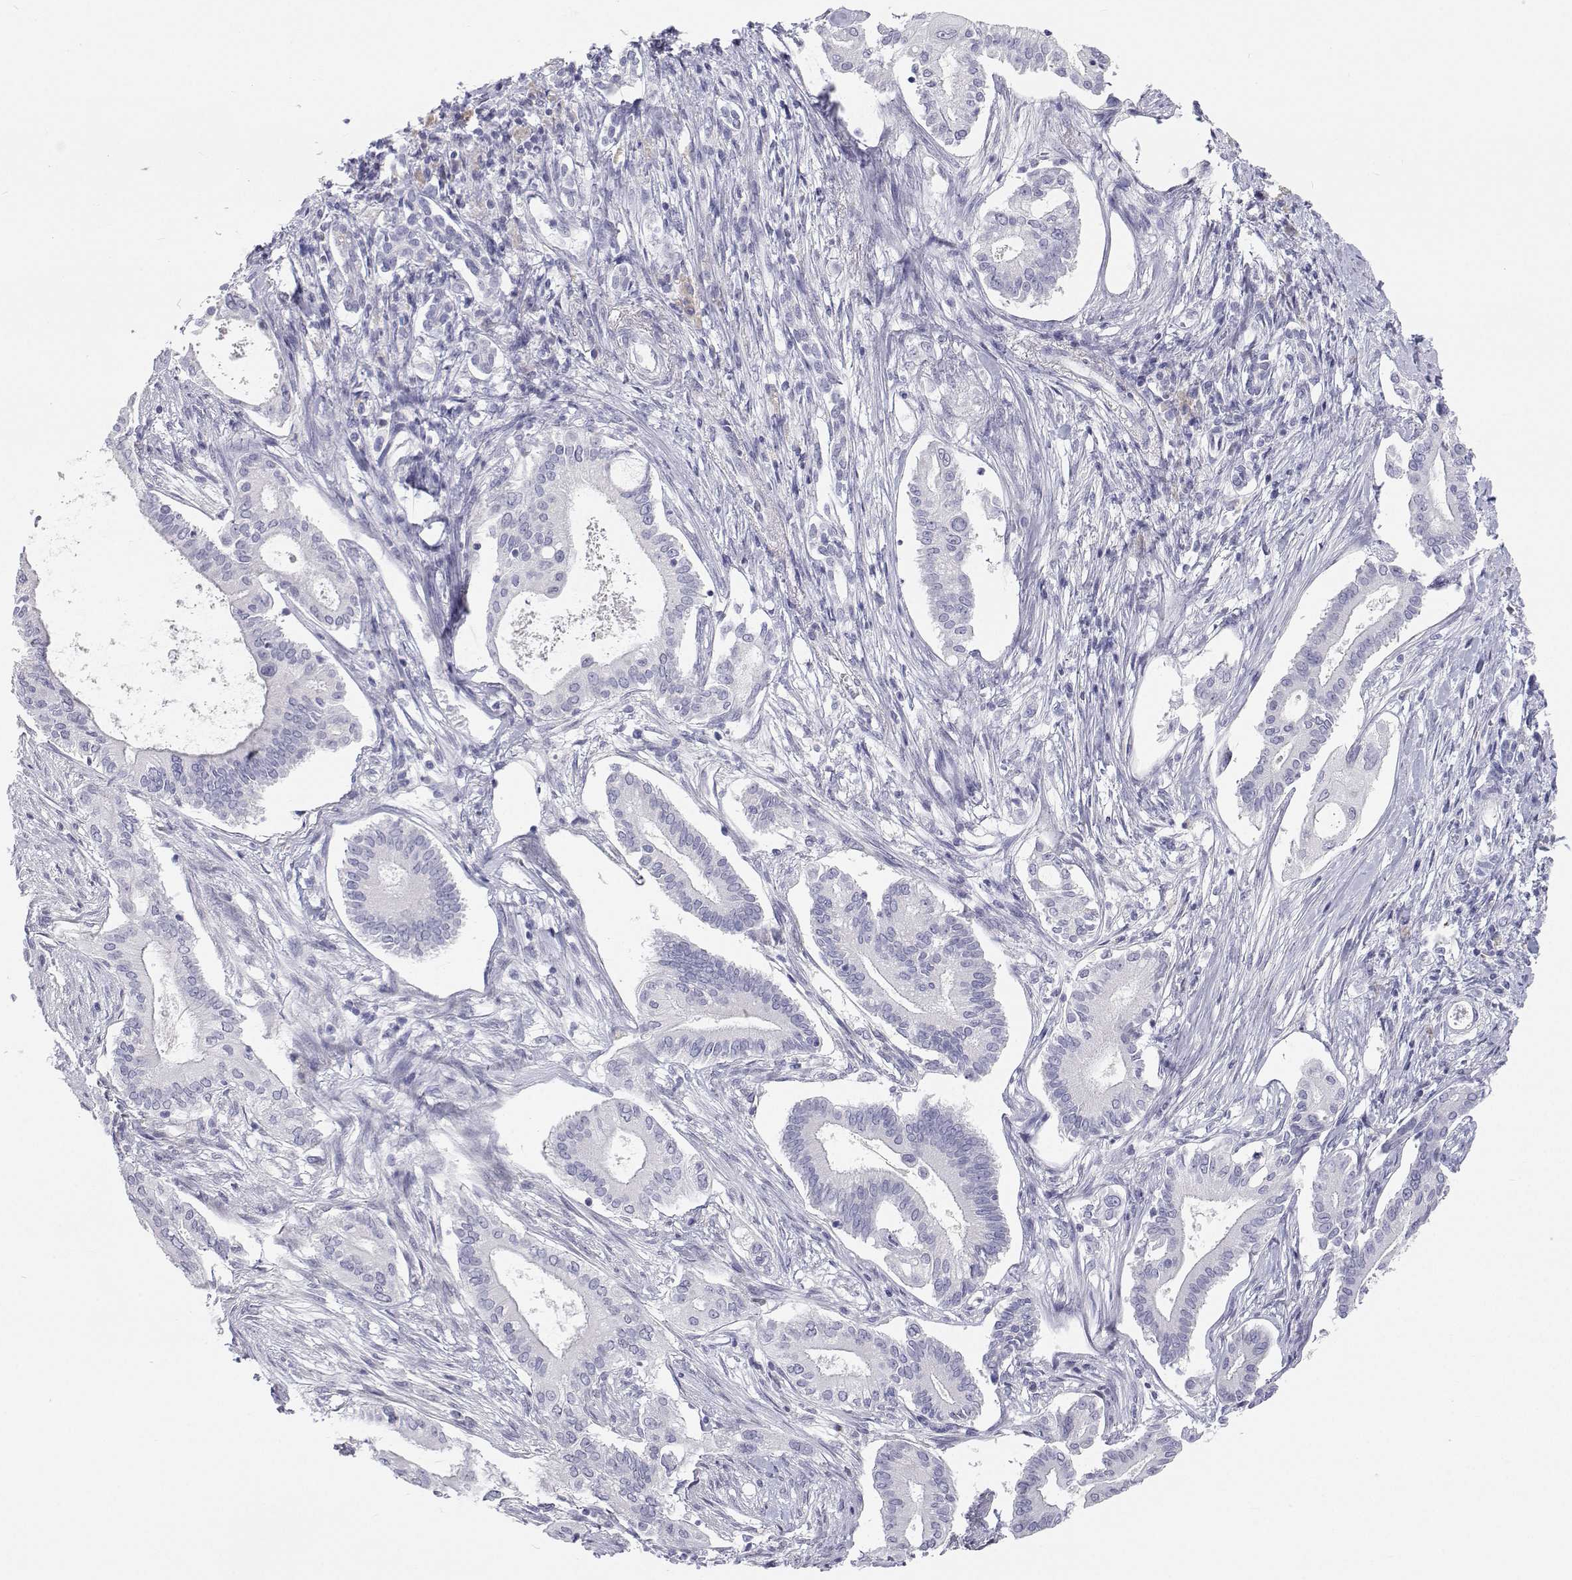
{"staining": {"intensity": "negative", "quantity": "none", "location": "none"}, "tissue": "pancreatic cancer", "cell_type": "Tumor cells", "image_type": "cancer", "snomed": [{"axis": "morphology", "description": "Adenocarcinoma, NOS"}, {"axis": "topography", "description": "Pancreas"}], "caption": "Immunohistochemical staining of pancreatic cancer (adenocarcinoma) reveals no significant staining in tumor cells.", "gene": "TTN", "patient": {"sex": "female", "age": 68}}